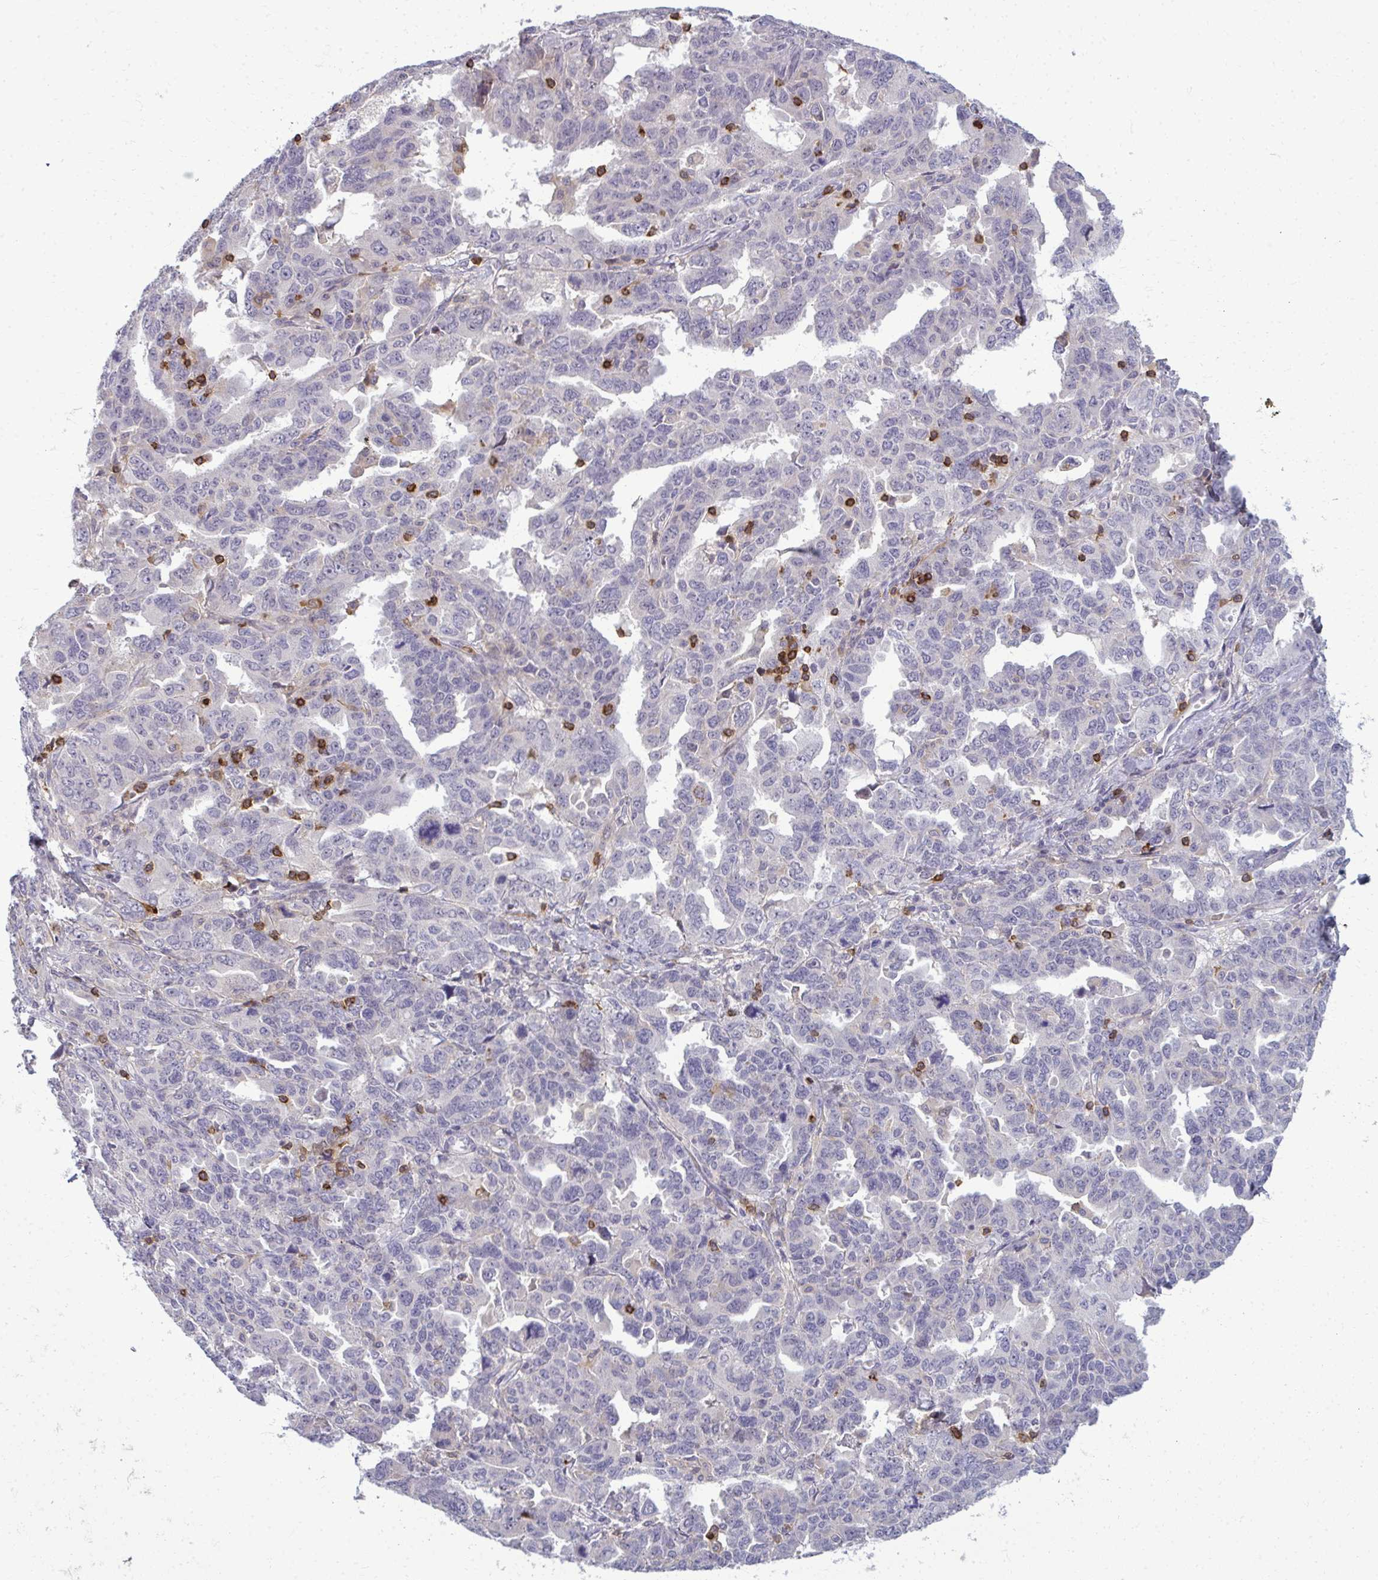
{"staining": {"intensity": "negative", "quantity": "none", "location": "none"}, "tissue": "ovarian cancer", "cell_type": "Tumor cells", "image_type": "cancer", "snomed": [{"axis": "morphology", "description": "Adenocarcinoma, NOS"}, {"axis": "morphology", "description": "Carcinoma, endometroid"}, {"axis": "topography", "description": "Ovary"}], "caption": "Protein analysis of adenocarcinoma (ovarian) demonstrates no significant expression in tumor cells.", "gene": "AP5M1", "patient": {"sex": "female", "age": 72}}